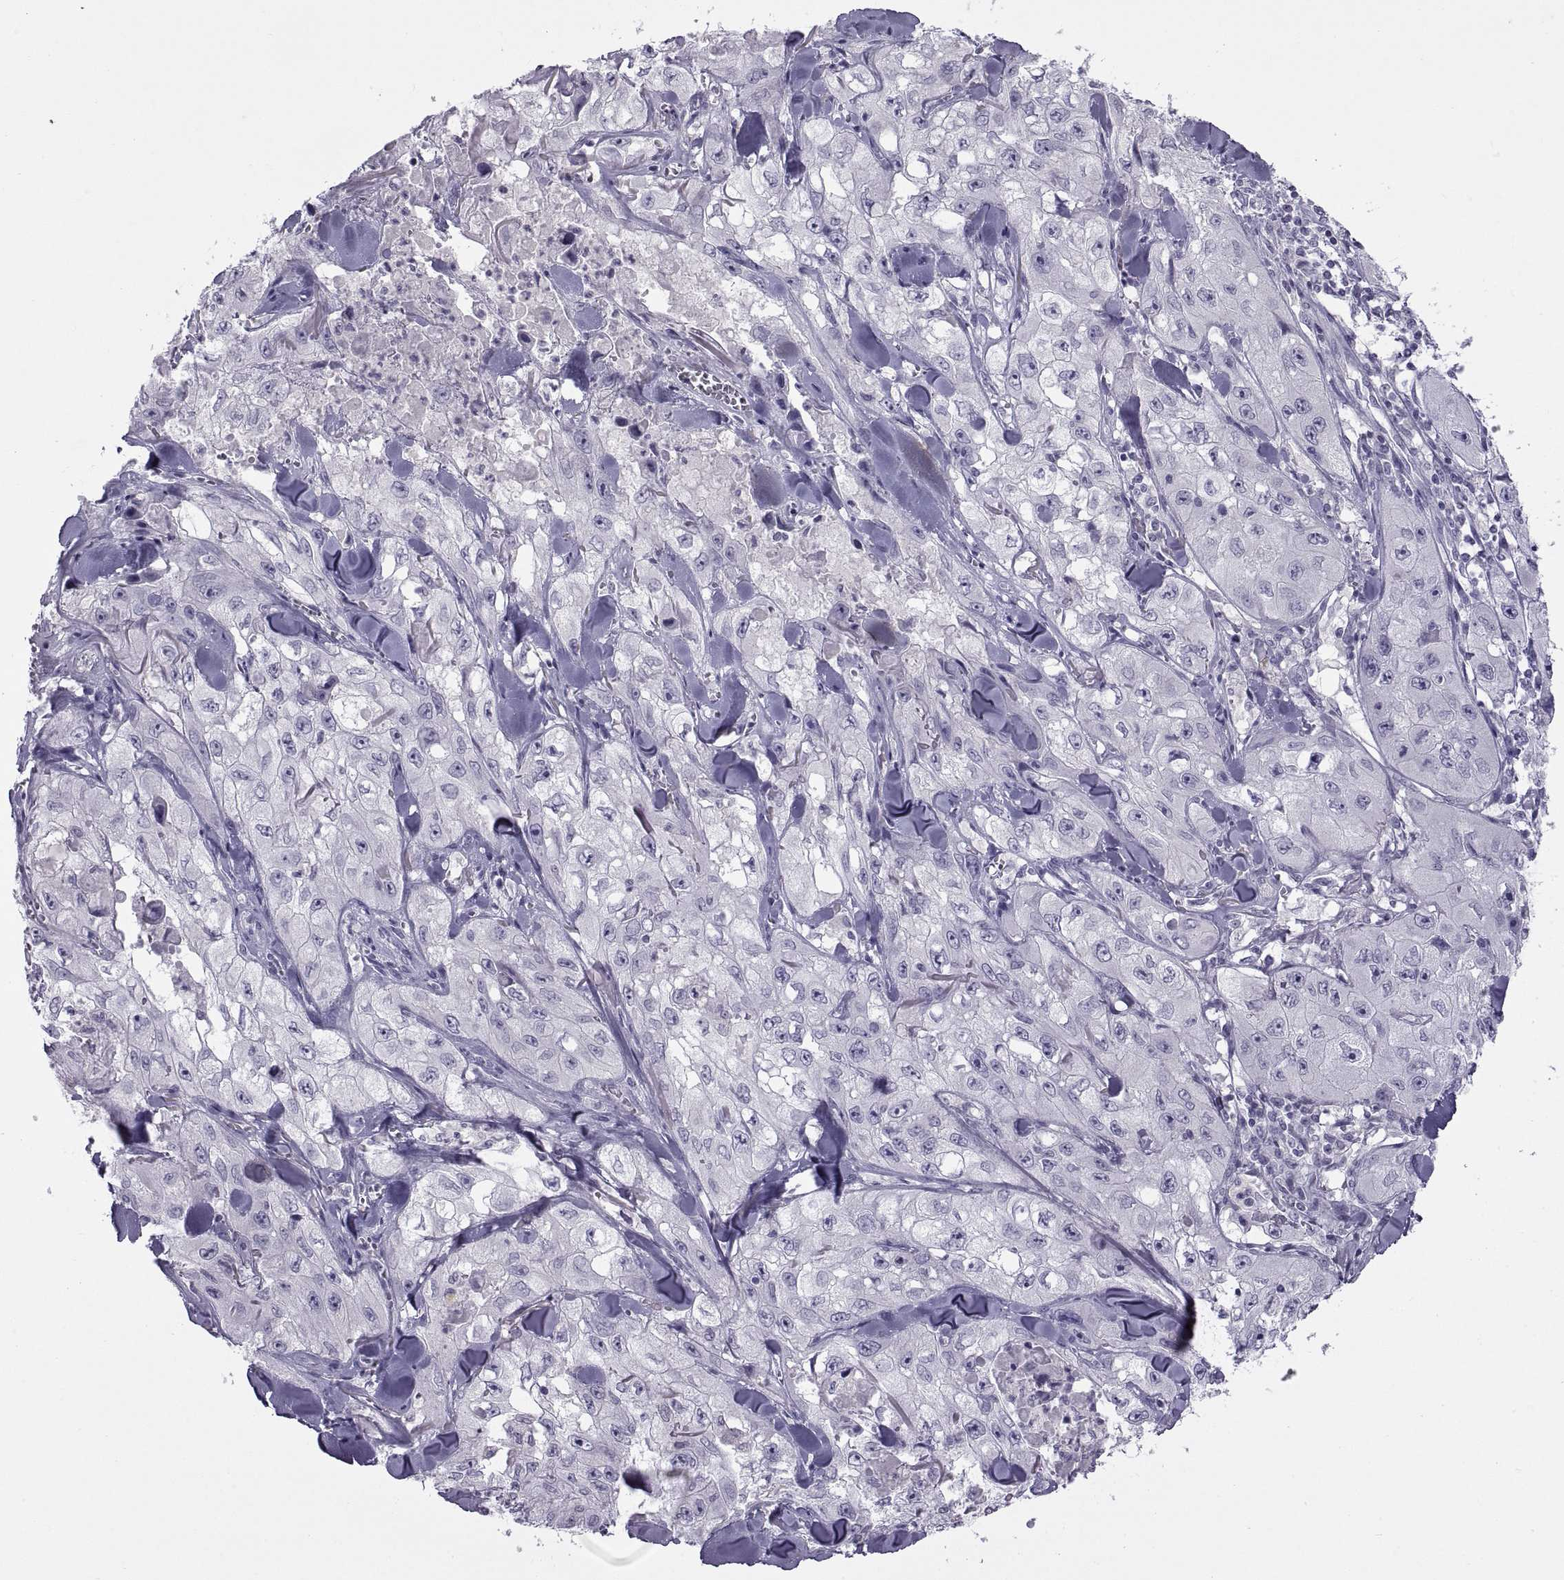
{"staining": {"intensity": "negative", "quantity": "none", "location": "none"}, "tissue": "skin cancer", "cell_type": "Tumor cells", "image_type": "cancer", "snomed": [{"axis": "morphology", "description": "Squamous cell carcinoma, NOS"}, {"axis": "topography", "description": "Skin"}, {"axis": "topography", "description": "Subcutis"}], "caption": "Tumor cells are negative for protein expression in human skin squamous cell carcinoma.", "gene": "BSPH1", "patient": {"sex": "male", "age": 73}}